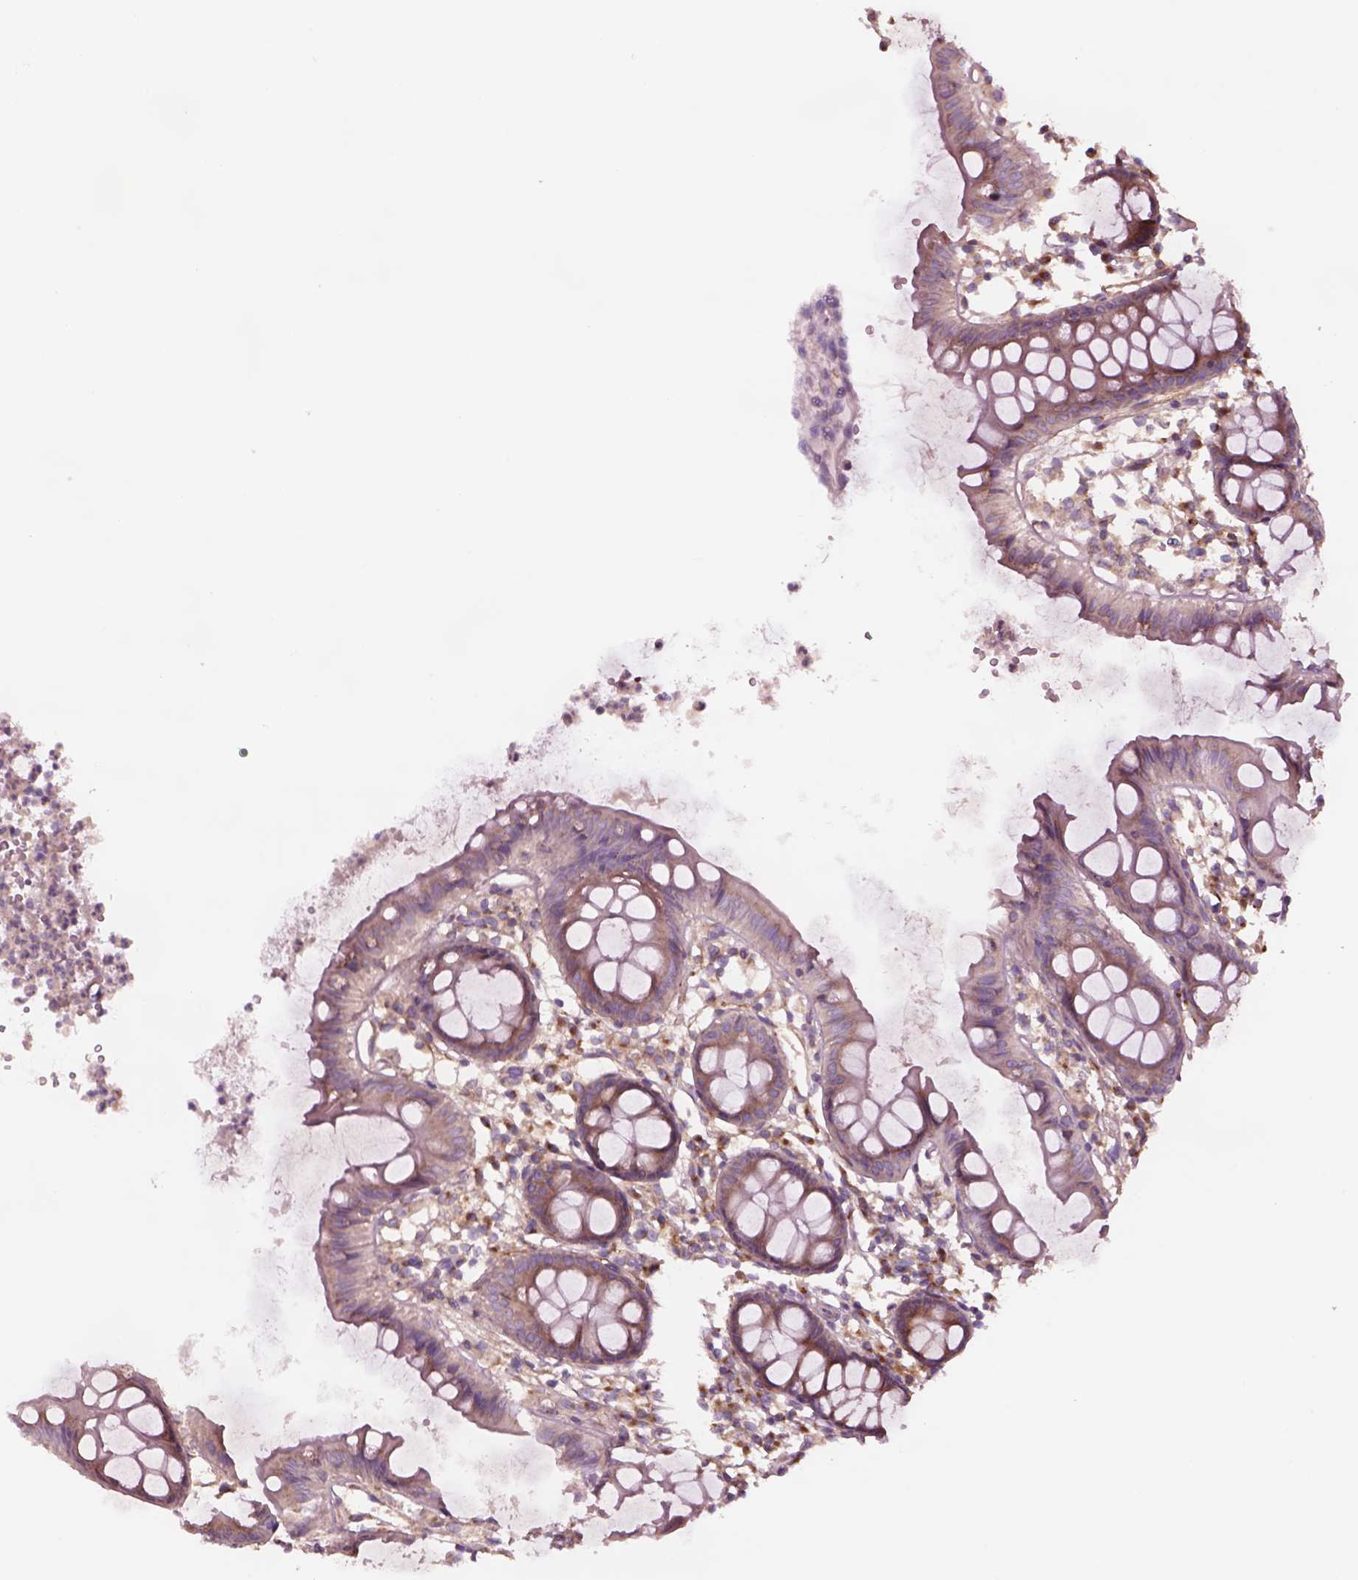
{"staining": {"intensity": "negative", "quantity": "none", "location": "none"}, "tissue": "colon", "cell_type": "Endothelial cells", "image_type": "normal", "snomed": [{"axis": "morphology", "description": "Normal tissue, NOS"}, {"axis": "topography", "description": "Colon"}], "caption": "This is an IHC micrograph of unremarkable human colon. There is no staining in endothelial cells.", "gene": "SEC23A", "patient": {"sex": "female", "age": 84}}